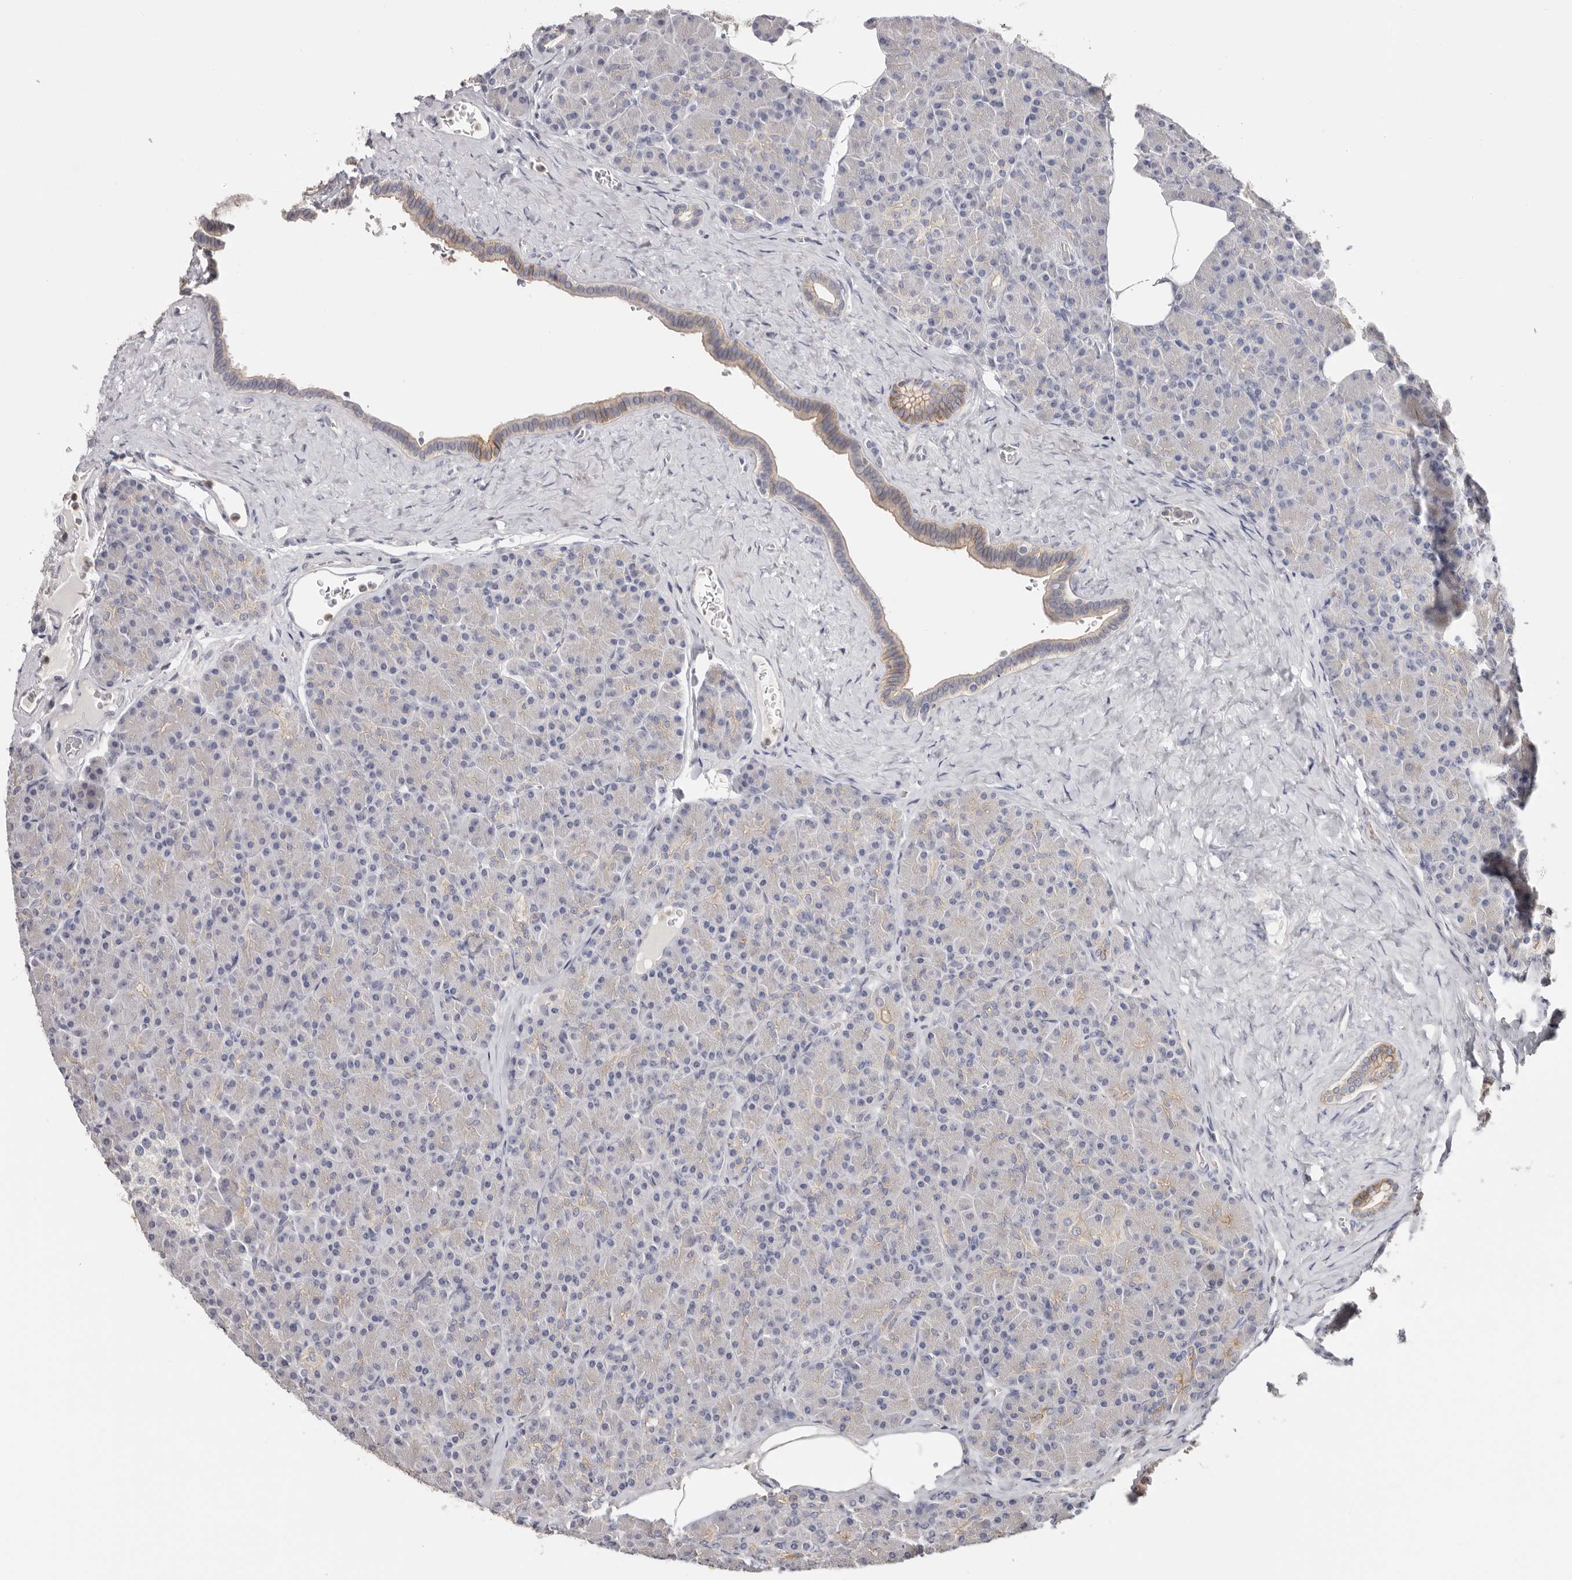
{"staining": {"intensity": "weak", "quantity": "<25%", "location": "cytoplasmic/membranous"}, "tissue": "pancreas", "cell_type": "Exocrine glandular cells", "image_type": "normal", "snomed": [{"axis": "morphology", "description": "Normal tissue, NOS"}, {"axis": "topography", "description": "Pancreas"}], "caption": "Immunohistochemistry (IHC) image of normal pancreas: pancreas stained with DAB (3,3'-diaminobenzidine) reveals no significant protein positivity in exocrine glandular cells. (DAB (3,3'-diaminobenzidine) IHC visualized using brightfield microscopy, high magnification).", "gene": "S100A14", "patient": {"sex": "female", "age": 43}}